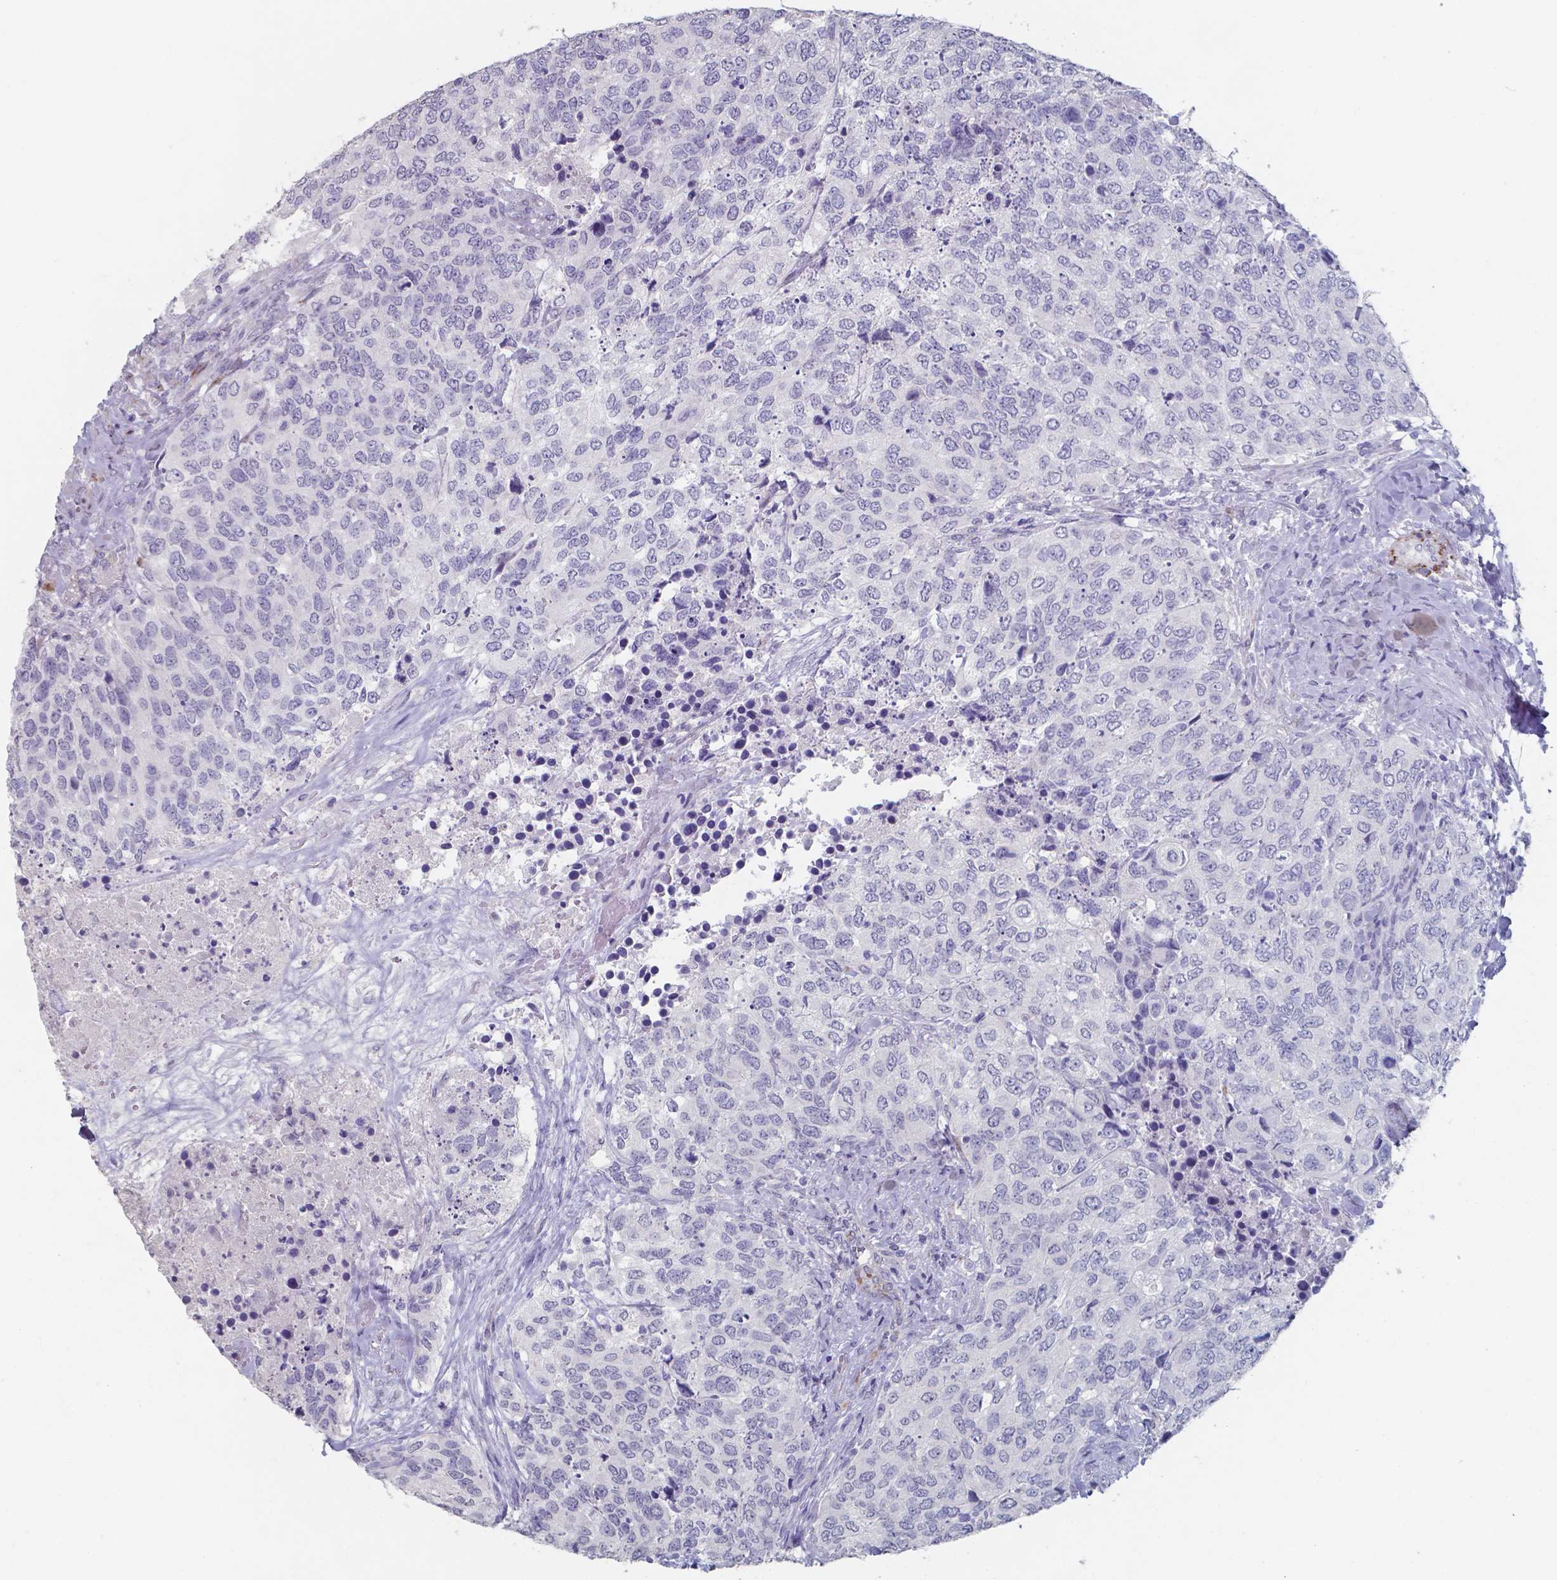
{"staining": {"intensity": "negative", "quantity": "none", "location": "none"}, "tissue": "urothelial cancer", "cell_type": "Tumor cells", "image_type": "cancer", "snomed": [{"axis": "morphology", "description": "Urothelial carcinoma, High grade"}, {"axis": "topography", "description": "Urinary bladder"}], "caption": "The micrograph displays no staining of tumor cells in urothelial cancer.", "gene": "PLA2R1", "patient": {"sex": "female", "age": 78}}